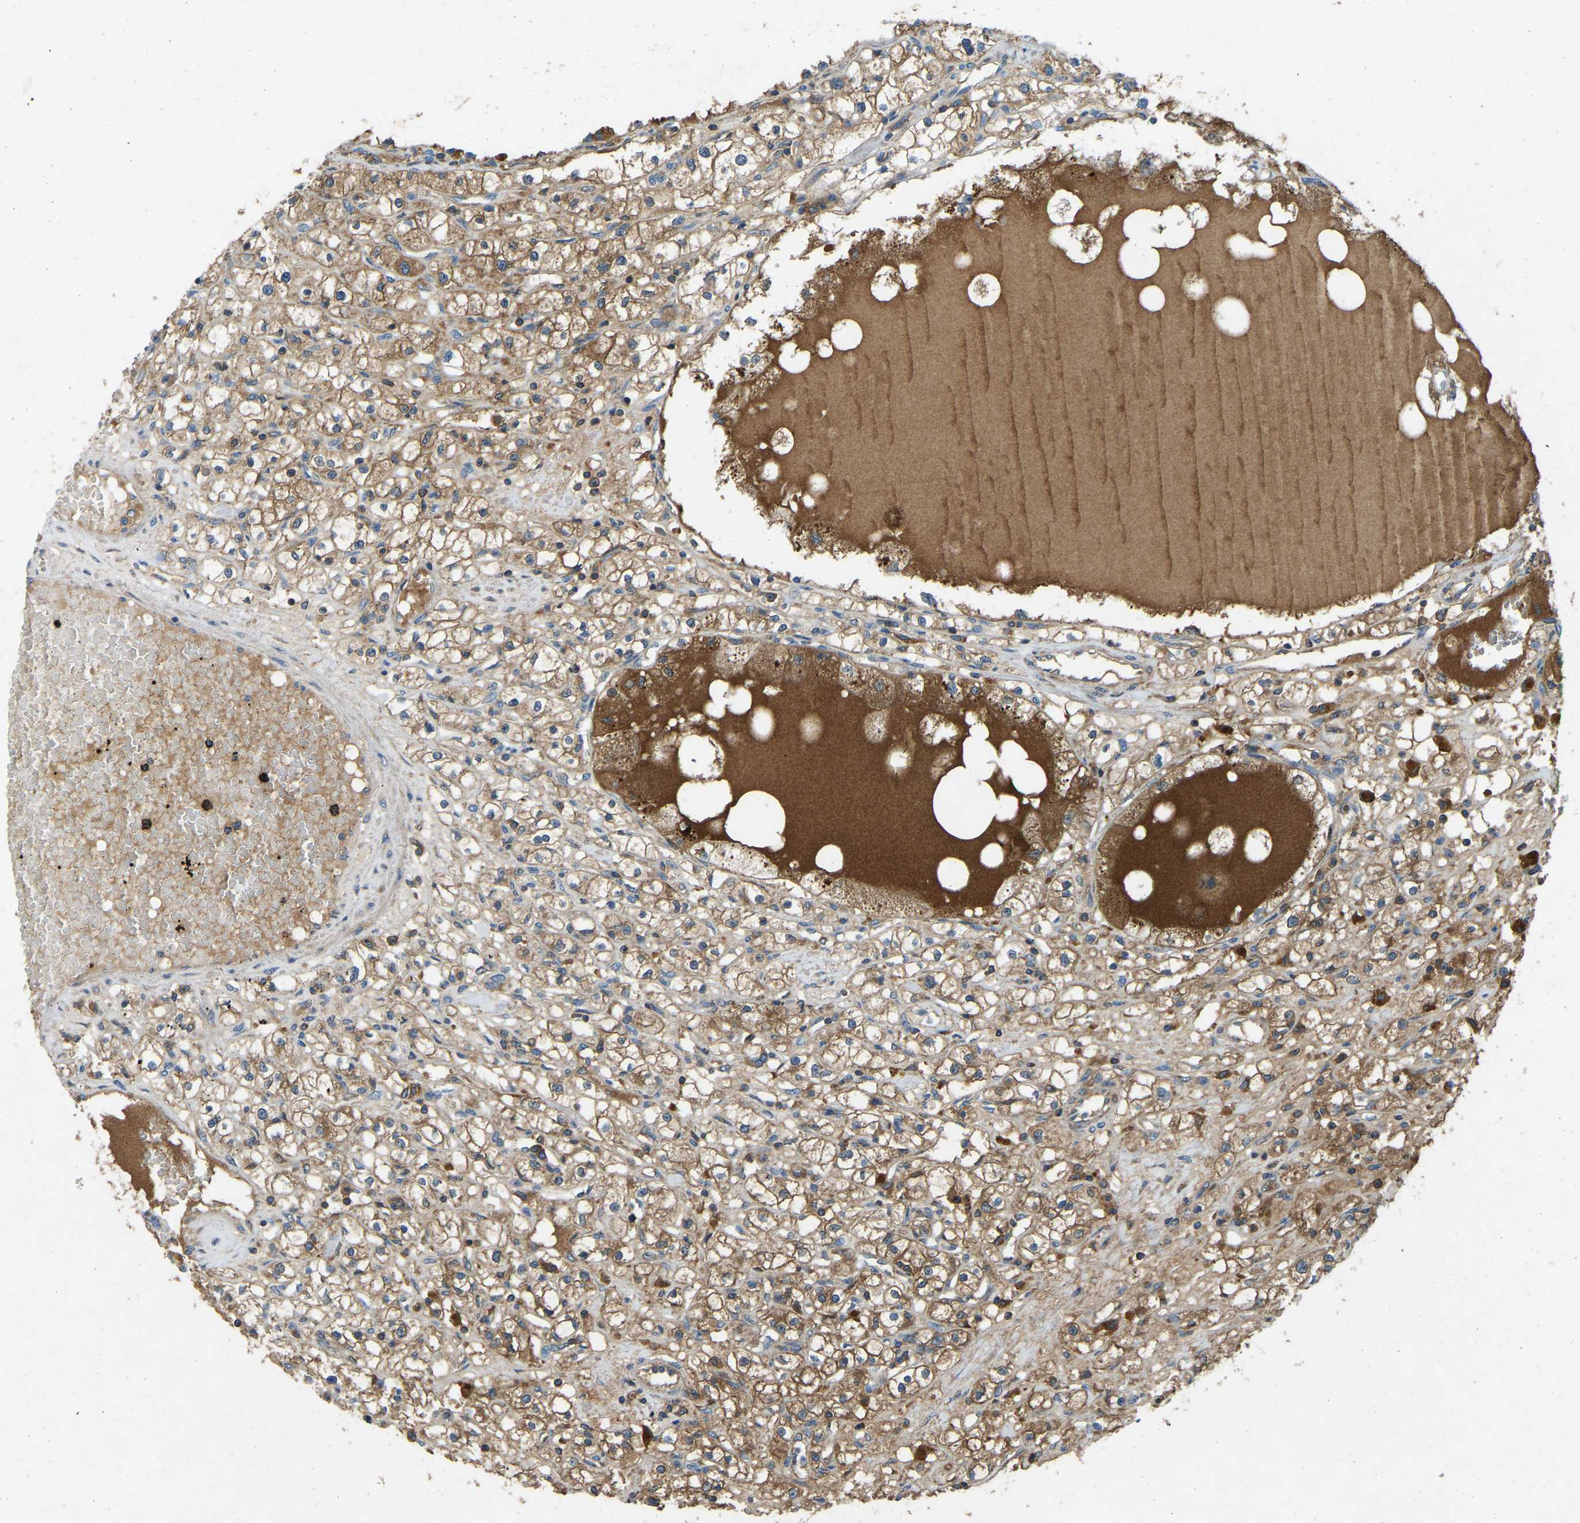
{"staining": {"intensity": "moderate", "quantity": ">75%", "location": "cytoplasmic/membranous"}, "tissue": "renal cancer", "cell_type": "Tumor cells", "image_type": "cancer", "snomed": [{"axis": "morphology", "description": "Adenocarcinoma, NOS"}, {"axis": "topography", "description": "Kidney"}], "caption": "Renal cancer stained for a protein (brown) displays moderate cytoplasmic/membranous positive expression in approximately >75% of tumor cells.", "gene": "ATP8B1", "patient": {"sex": "male", "age": 56}}